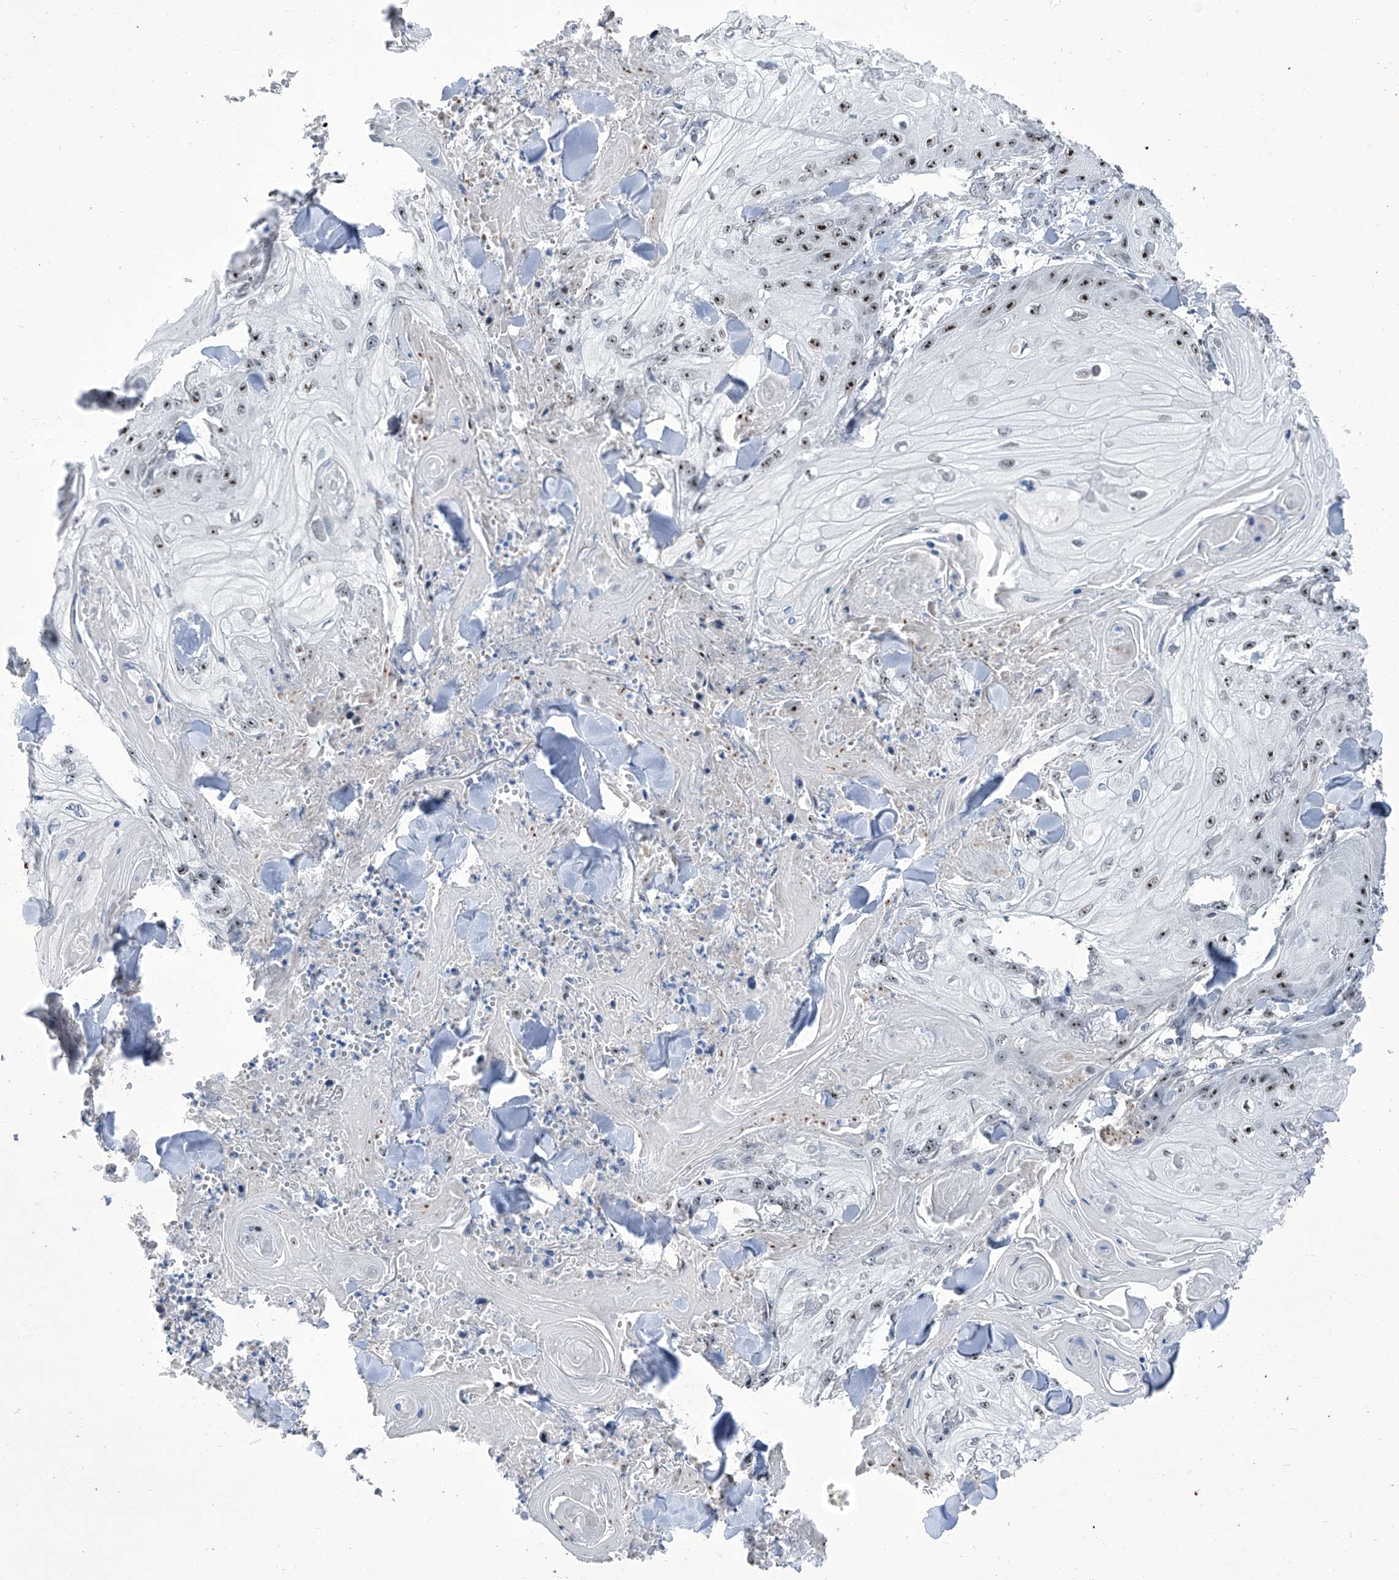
{"staining": {"intensity": "moderate", "quantity": ">75%", "location": "nuclear"}, "tissue": "skin cancer", "cell_type": "Tumor cells", "image_type": "cancer", "snomed": [{"axis": "morphology", "description": "Squamous cell carcinoma, NOS"}, {"axis": "topography", "description": "Skin"}], "caption": "Immunohistochemistry (IHC) histopathology image of skin cancer stained for a protein (brown), which reveals medium levels of moderate nuclear expression in about >75% of tumor cells.", "gene": "CMTR1", "patient": {"sex": "male", "age": 74}}